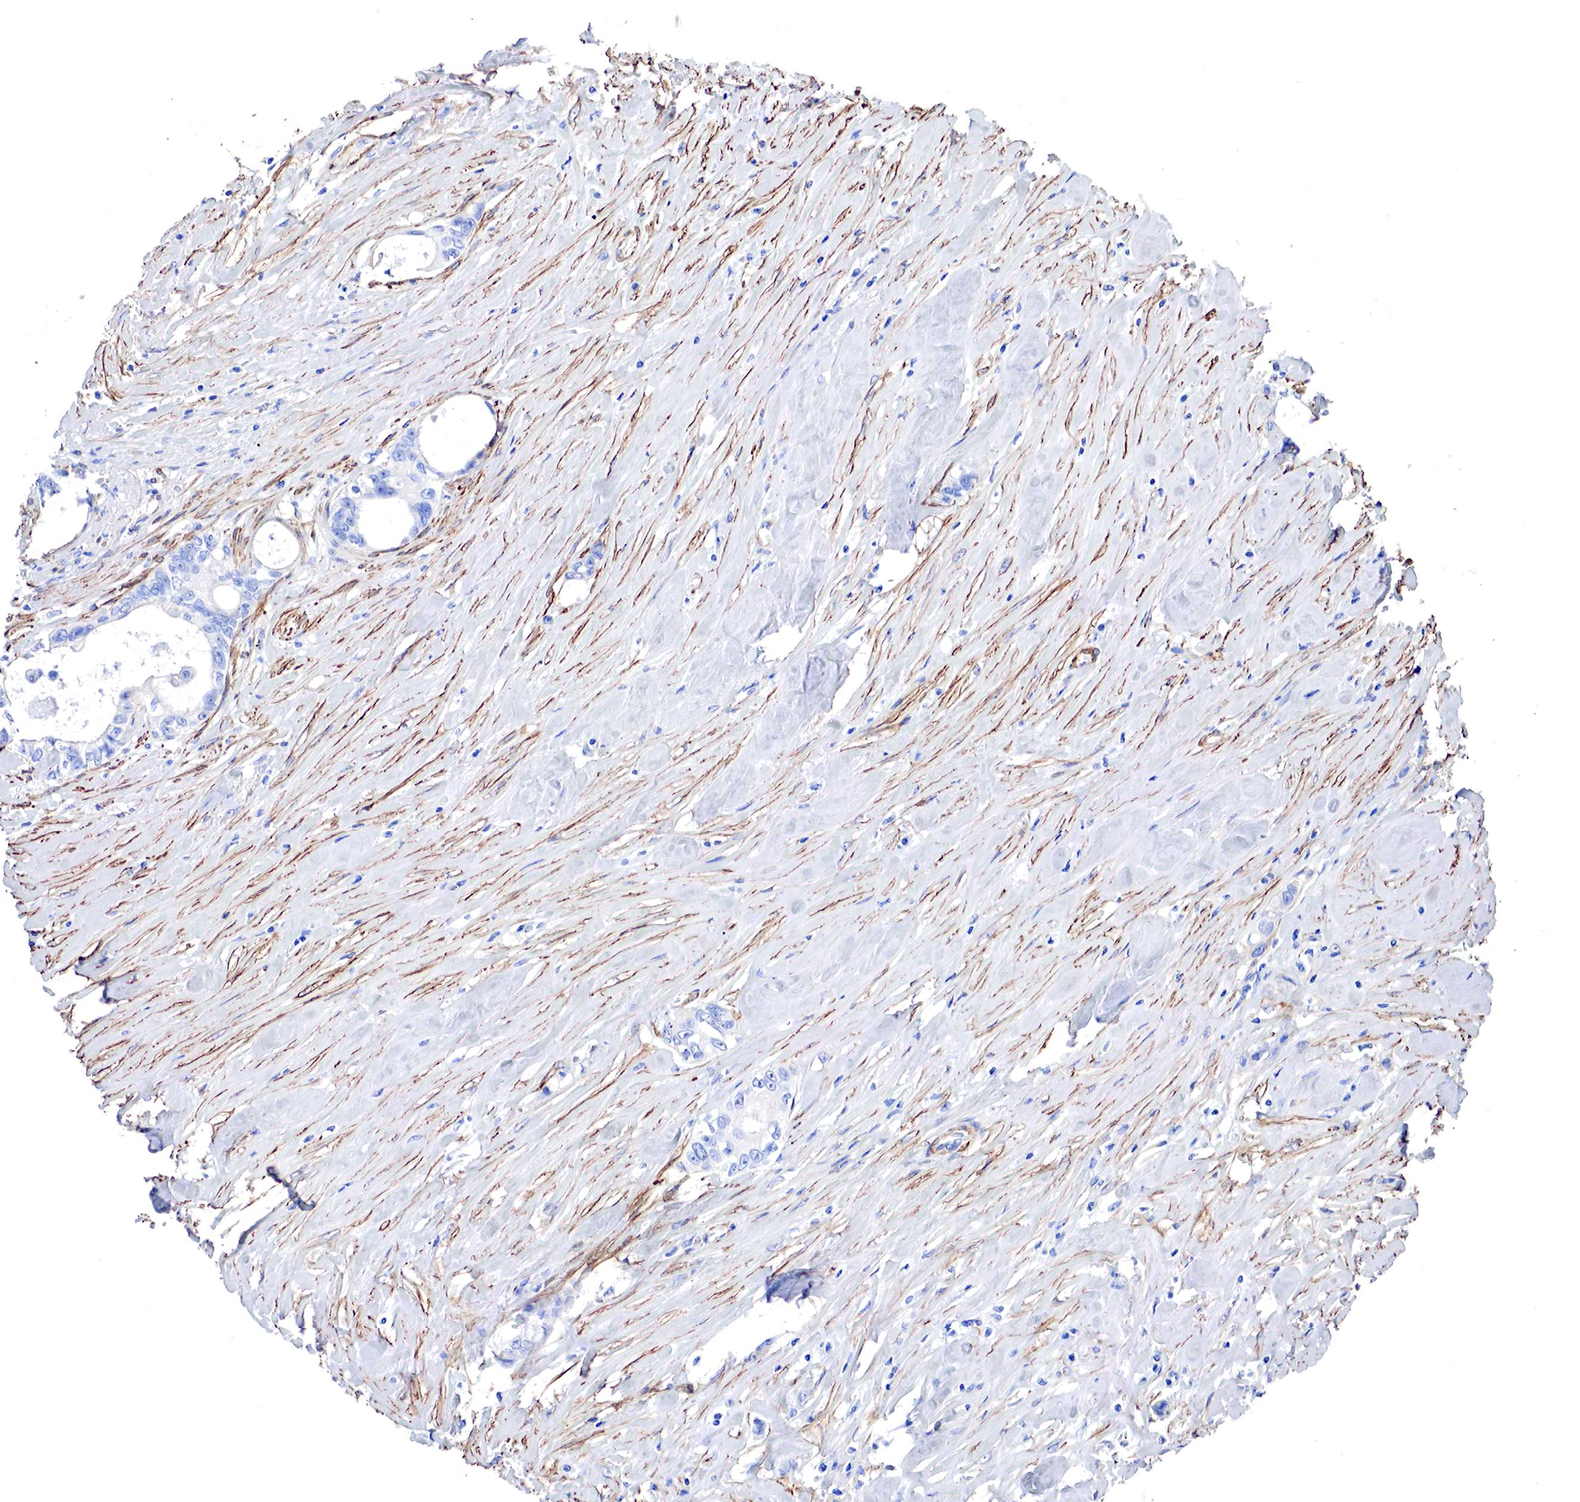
{"staining": {"intensity": "negative", "quantity": "none", "location": "none"}, "tissue": "colorectal cancer", "cell_type": "Tumor cells", "image_type": "cancer", "snomed": [{"axis": "morphology", "description": "Adenocarcinoma, NOS"}, {"axis": "topography", "description": "Rectum"}], "caption": "An image of adenocarcinoma (colorectal) stained for a protein reveals no brown staining in tumor cells.", "gene": "TPM1", "patient": {"sex": "female", "age": 57}}